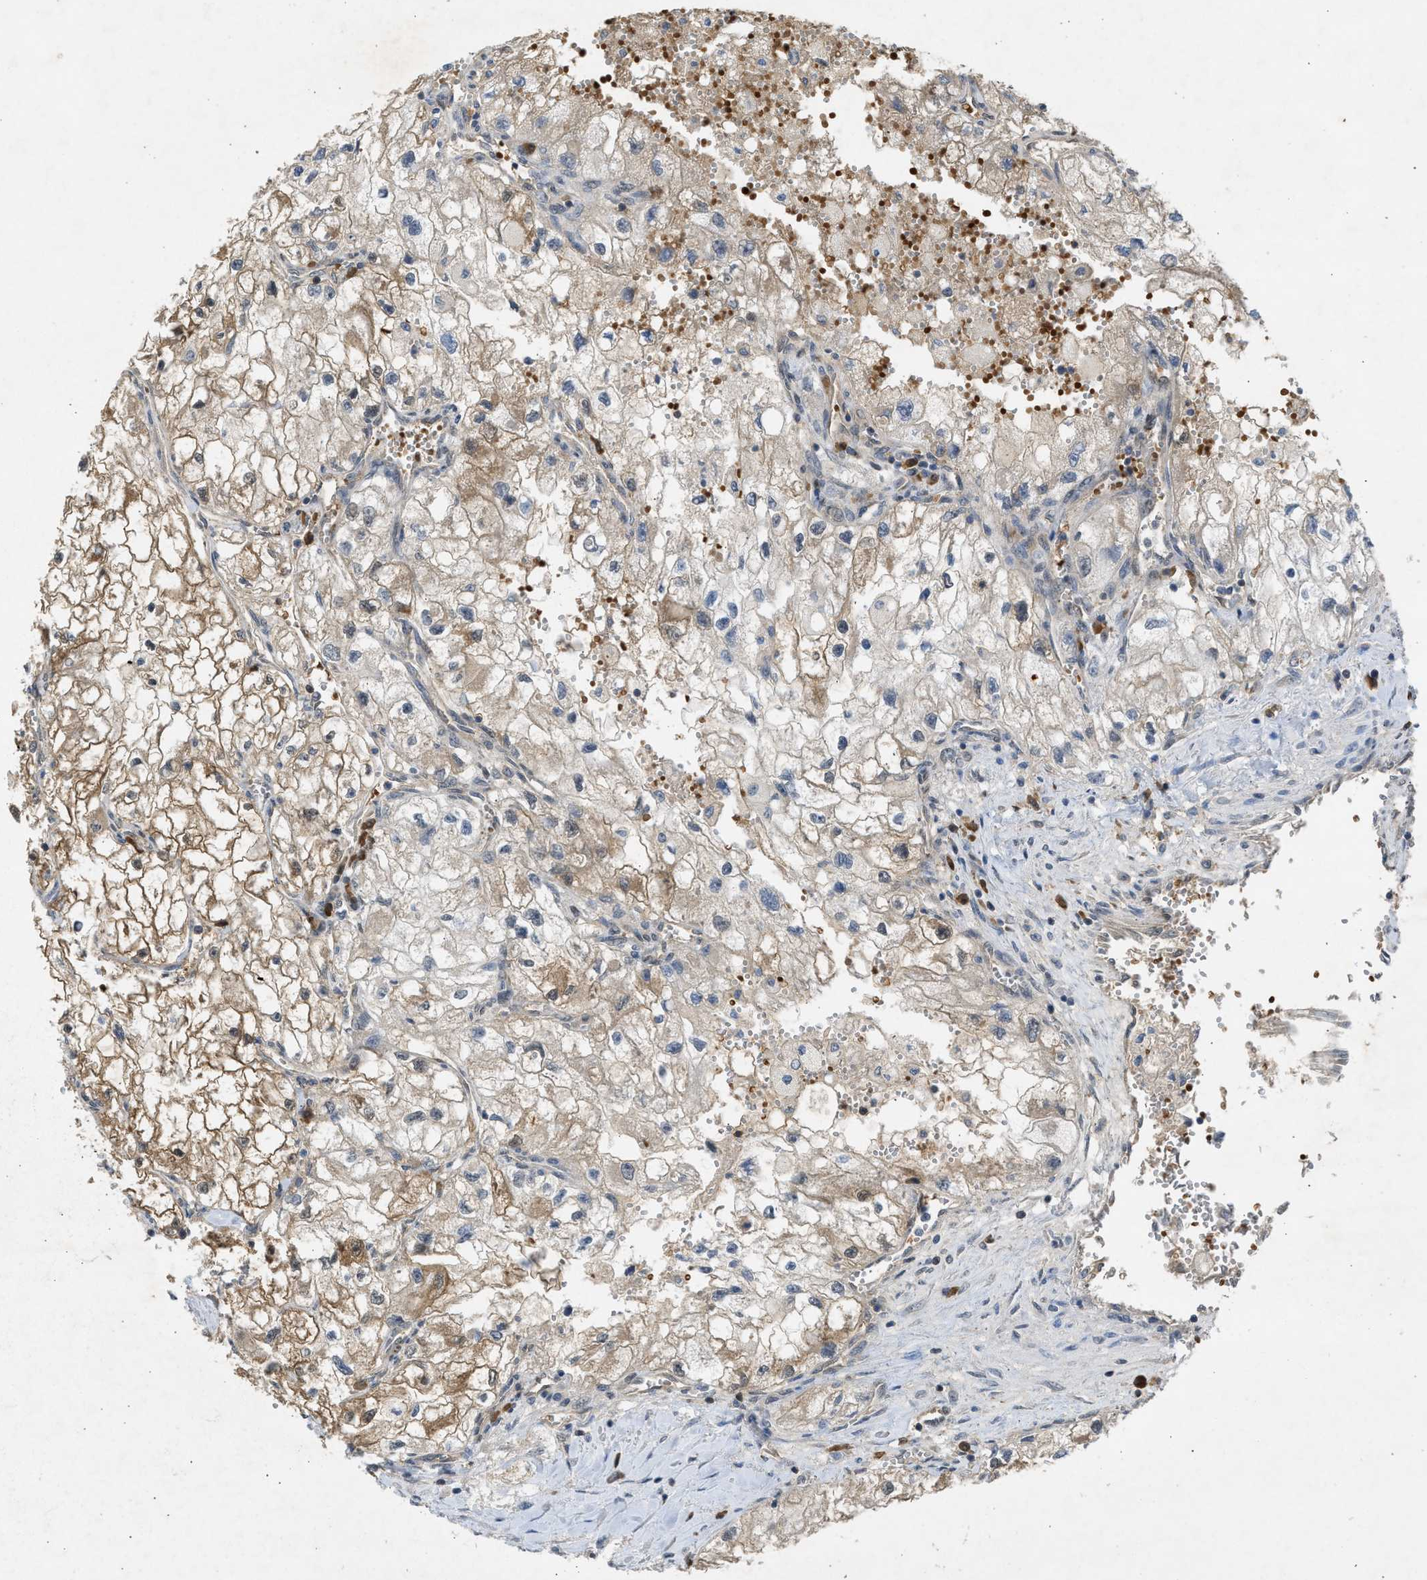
{"staining": {"intensity": "moderate", "quantity": ">75%", "location": "cytoplasmic/membranous"}, "tissue": "renal cancer", "cell_type": "Tumor cells", "image_type": "cancer", "snomed": [{"axis": "morphology", "description": "Adenocarcinoma, NOS"}, {"axis": "topography", "description": "Kidney"}], "caption": "DAB (3,3'-diaminobenzidine) immunohistochemical staining of renal adenocarcinoma reveals moderate cytoplasmic/membranous protein positivity in approximately >75% of tumor cells. (IHC, brightfield microscopy, high magnification).", "gene": "MAPK7", "patient": {"sex": "female", "age": 70}}